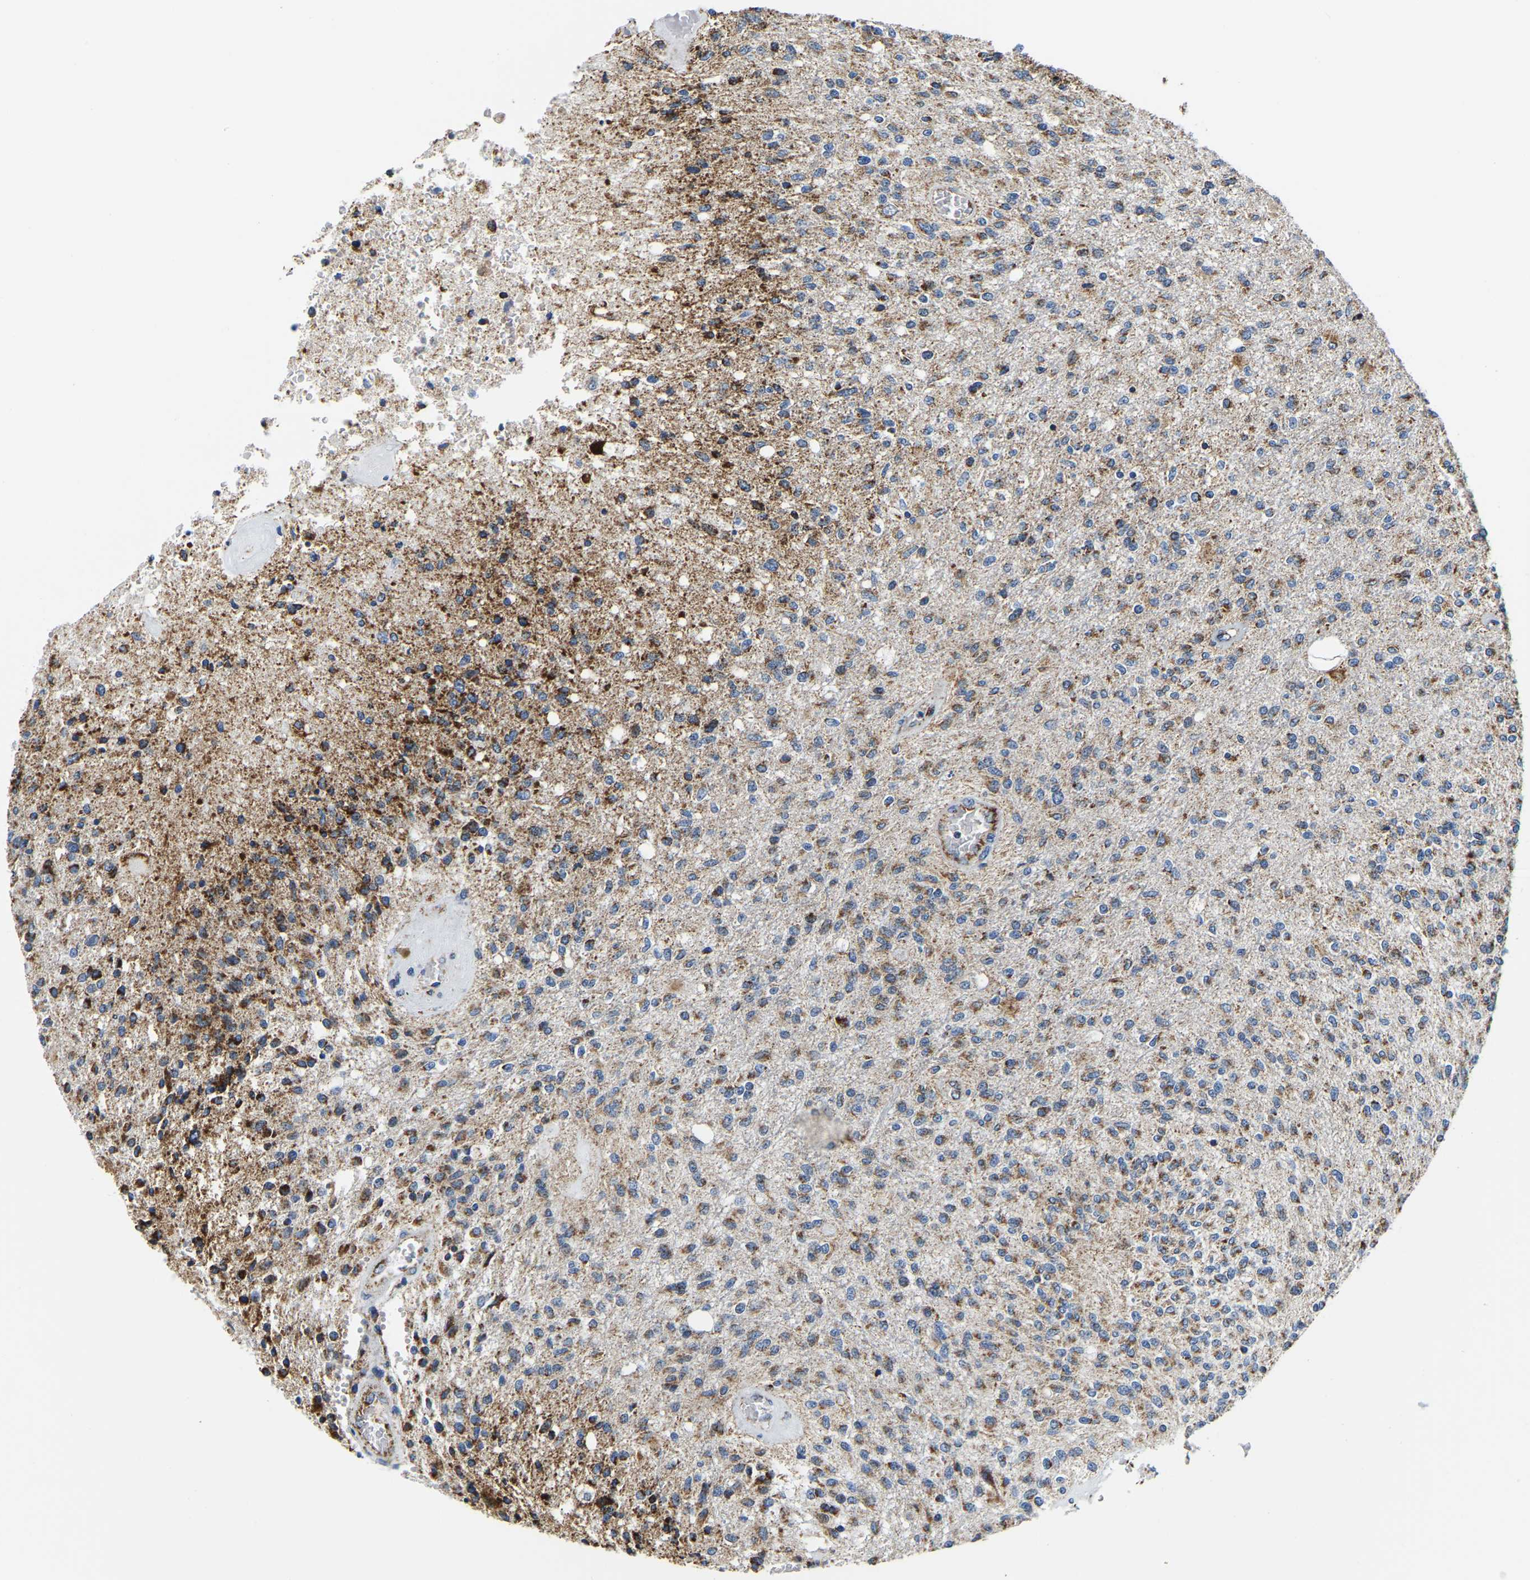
{"staining": {"intensity": "strong", "quantity": "25%-75%", "location": "cytoplasmic/membranous"}, "tissue": "glioma", "cell_type": "Tumor cells", "image_type": "cancer", "snomed": [{"axis": "morphology", "description": "Normal tissue, NOS"}, {"axis": "morphology", "description": "Glioma, malignant, High grade"}, {"axis": "topography", "description": "Cerebral cortex"}], "caption": "The micrograph displays immunohistochemical staining of malignant high-grade glioma. There is strong cytoplasmic/membranous staining is identified in approximately 25%-75% of tumor cells. The staining was performed using DAB (3,3'-diaminobenzidine) to visualize the protein expression in brown, while the nuclei were stained in blue with hematoxylin (Magnification: 20x).", "gene": "SFXN1", "patient": {"sex": "male", "age": 77}}